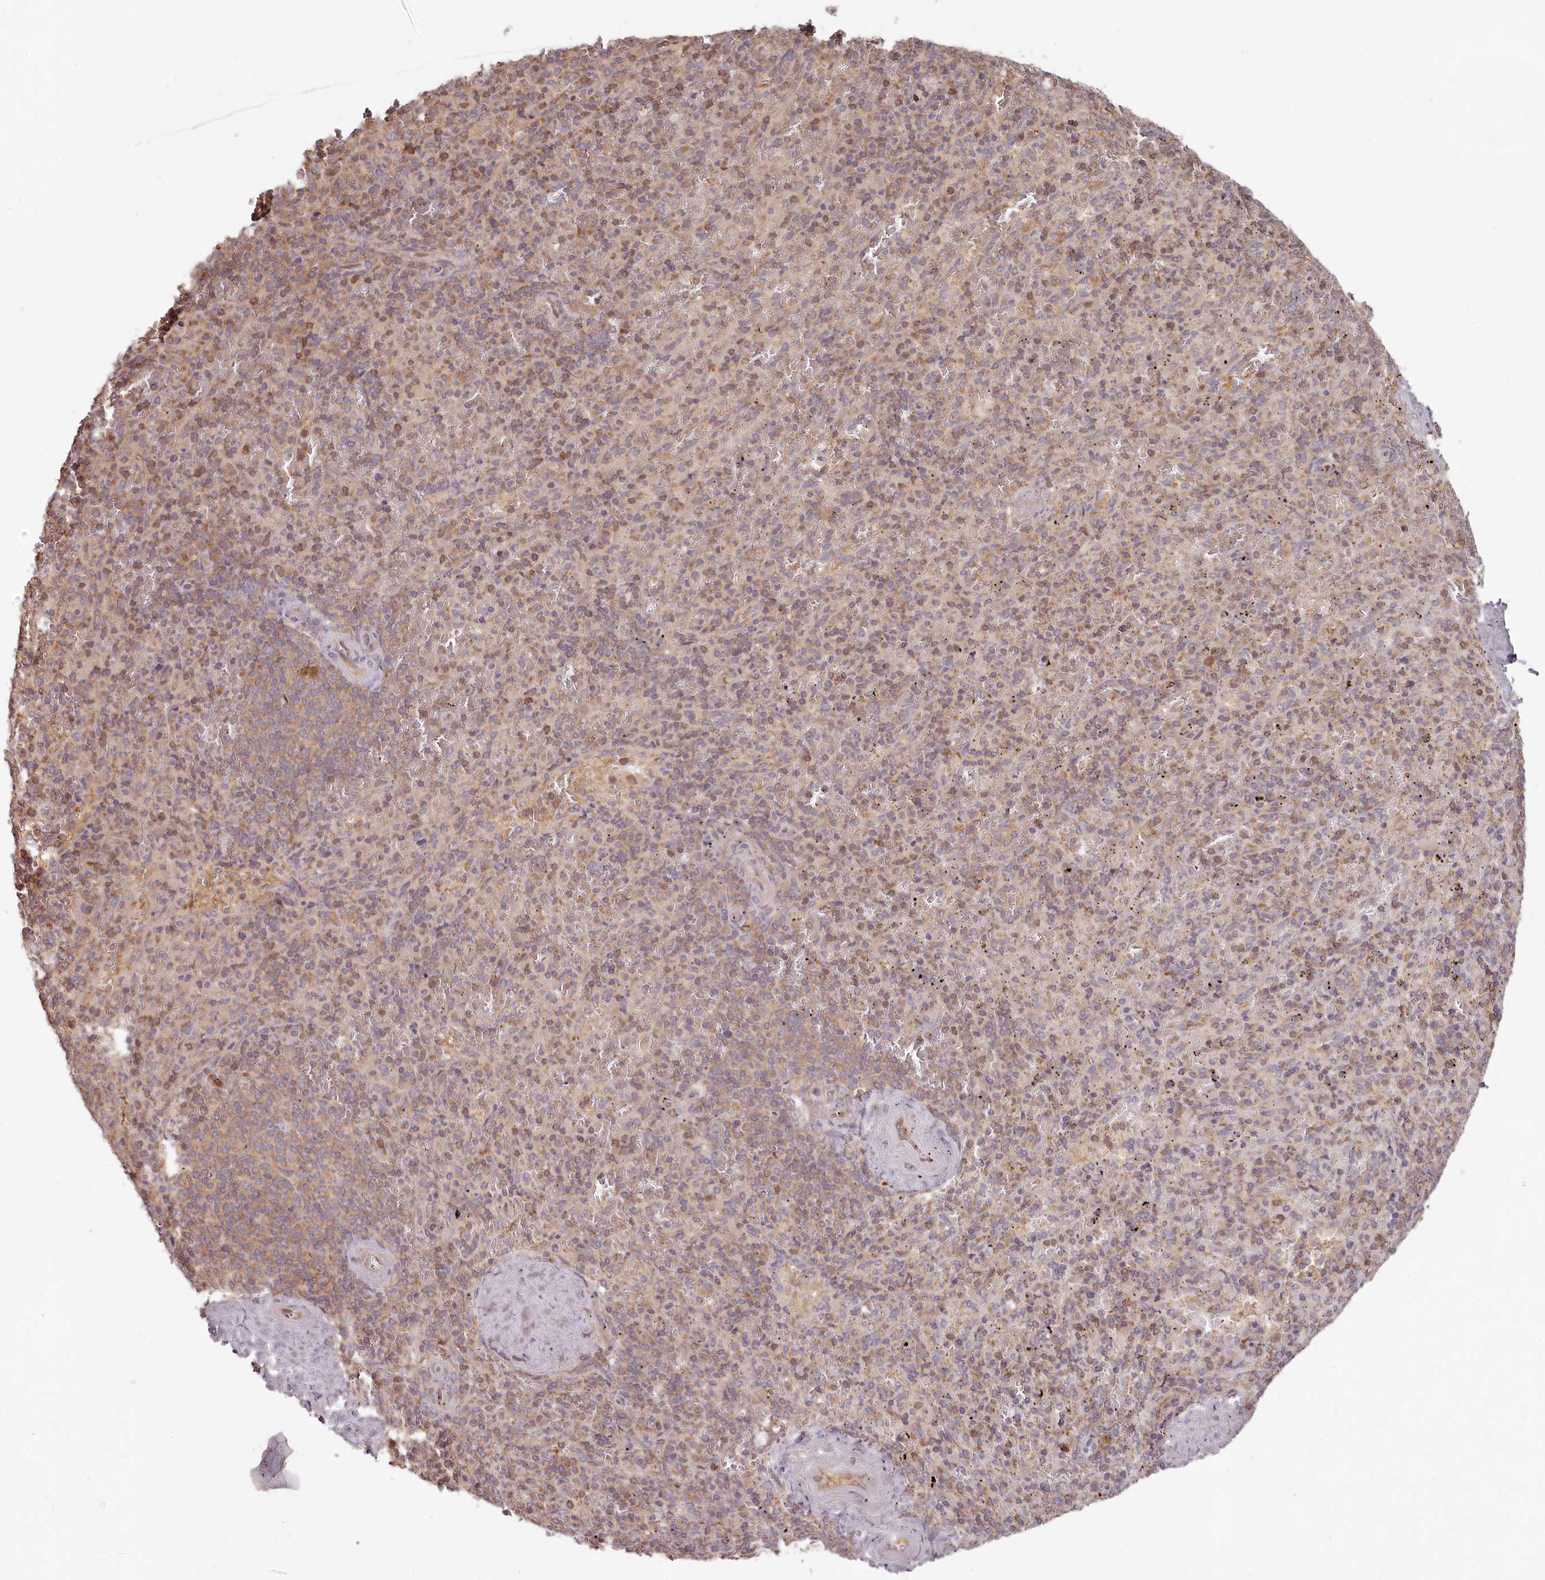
{"staining": {"intensity": "moderate", "quantity": "25%-75%", "location": "cytoplasmic/membranous"}, "tissue": "spleen", "cell_type": "Cells in red pulp", "image_type": "normal", "snomed": [{"axis": "morphology", "description": "Normal tissue, NOS"}, {"axis": "topography", "description": "Spleen"}], "caption": "Immunohistochemistry histopathology image of unremarkable spleen: spleen stained using immunohistochemistry demonstrates medium levels of moderate protein expression localized specifically in the cytoplasmic/membranous of cells in red pulp, appearing as a cytoplasmic/membranous brown color.", "gene": "TMIE", "patient": {"sex": "male", "age": 82}}